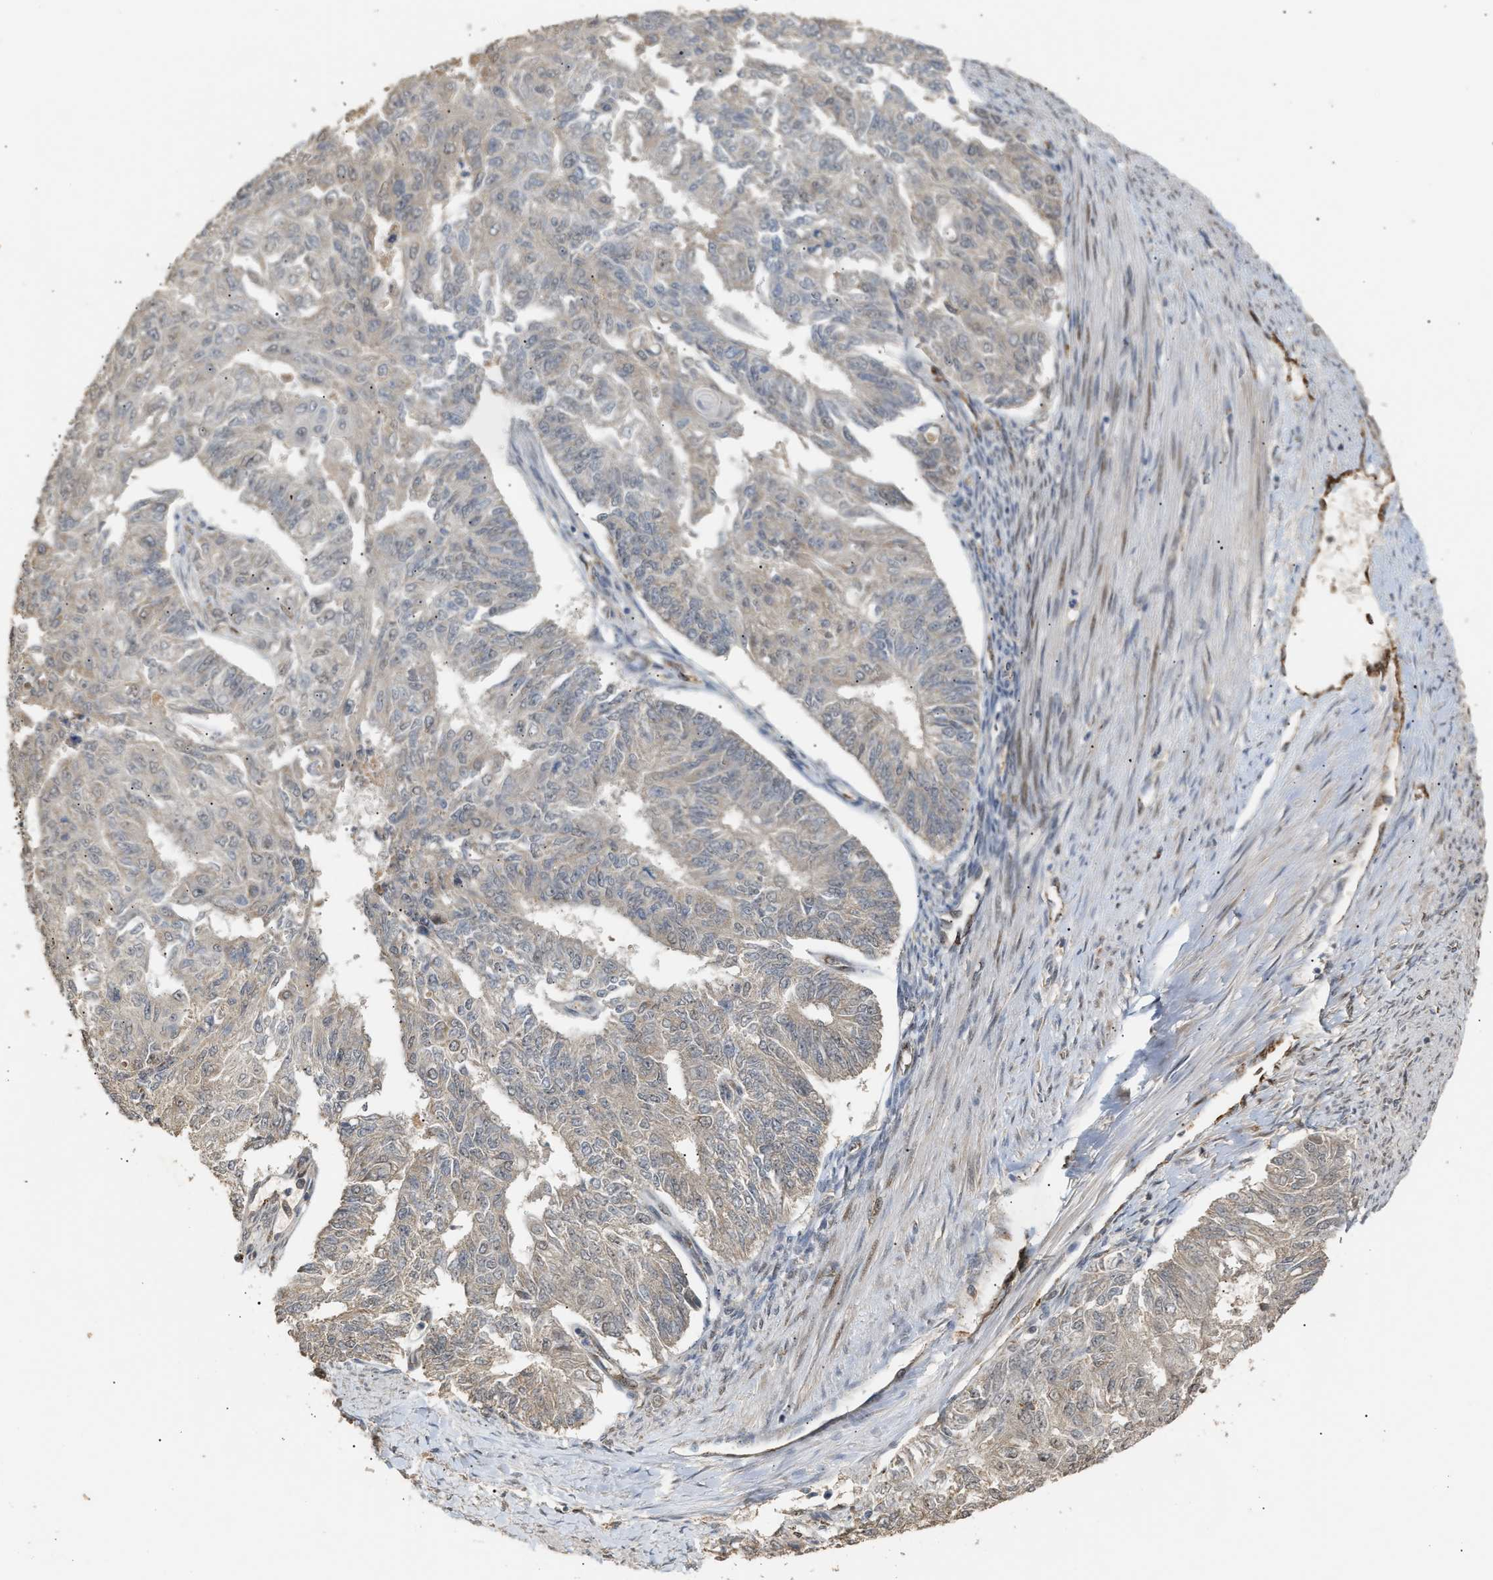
{"staining": {"intensity": "weak", "quantity": "<25%", "location": "cytoplasmic/membranous"}, "tissue": "endometrial cancer", "cell_type": "Tumor cells", "image_type": "cancer", "snomed": [{"axis": "morphology", "description": "Adenocarcinoma, NOS"}, {"axis": "topography", "description": "Endometrium"}], "caption": "A high-resolution image shows immunohistochemistry staining of endometrial cancer (adenocarcinoma), which displays no significant staining in tumor cells.", "gene": "ZFAND5", "patient": {"sex": "female", "age": 32}}